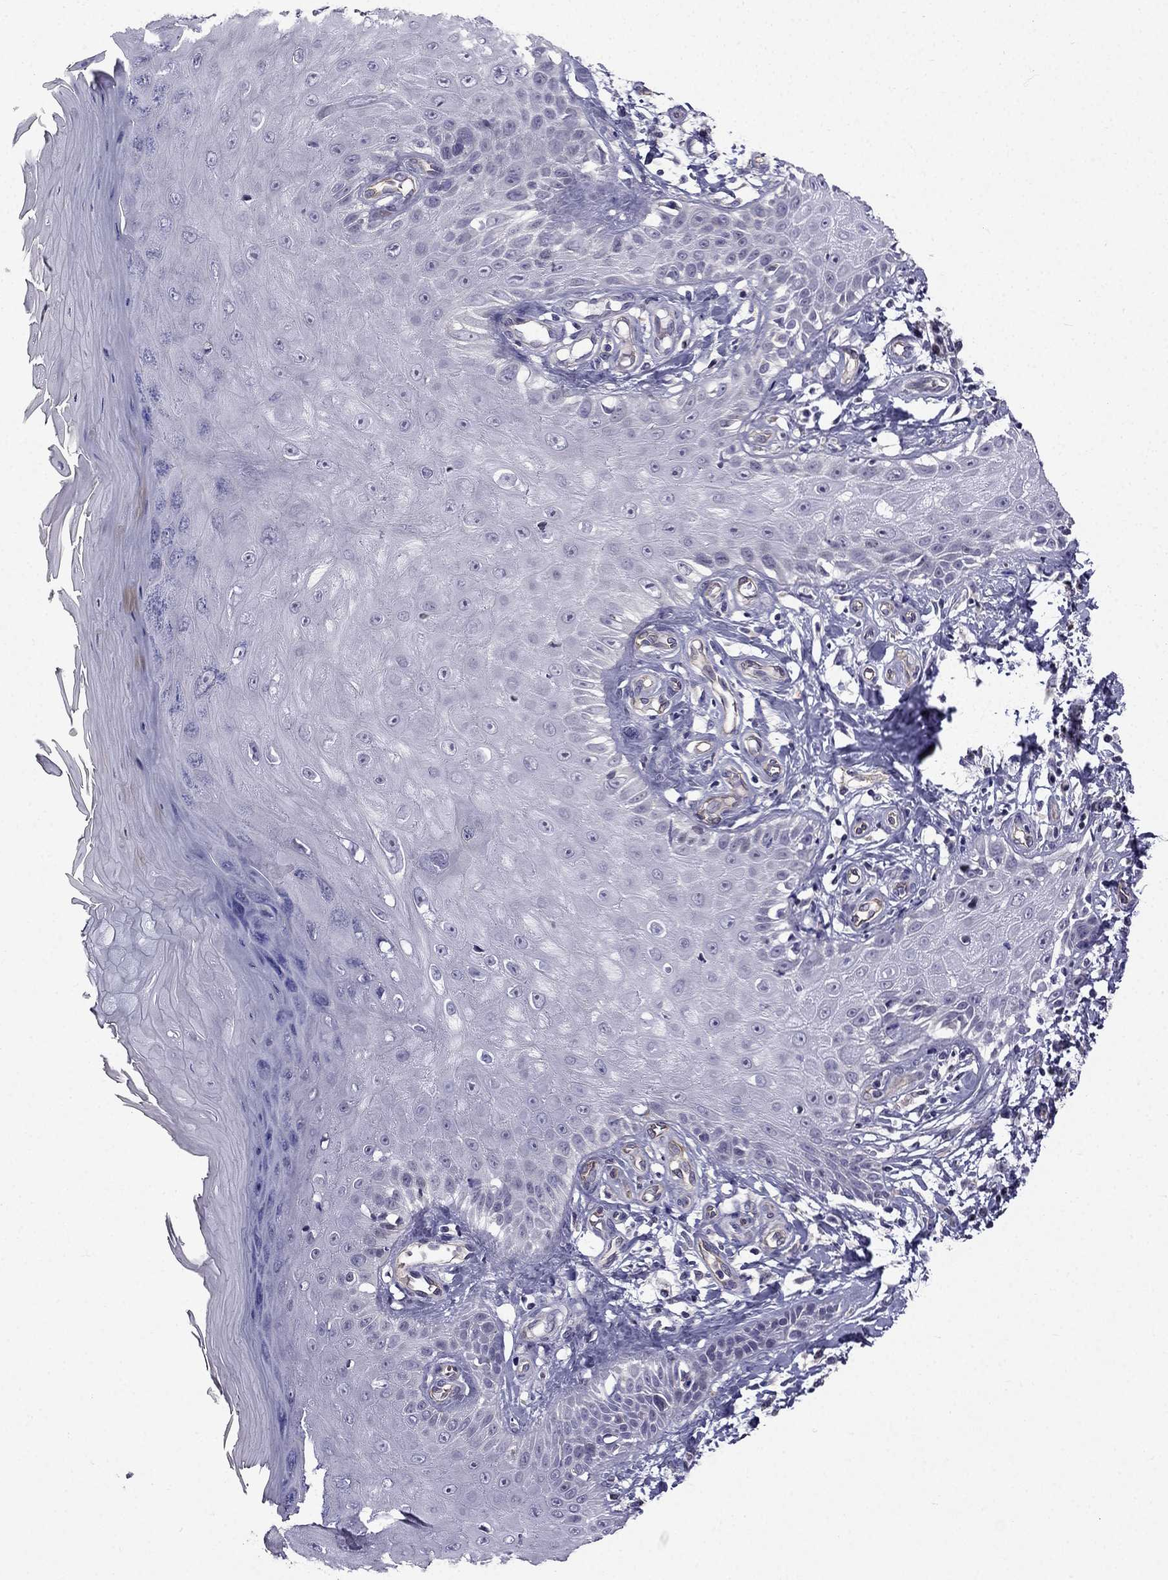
{"staining": {"intensity": "negative", "quantity": "none", "location": "none"}, "tissue": "skin", "cell_type": "Fibroblasts", "image_type": "normal", "snomed": [{"axis": "morphology", "description": "Normal tissue, NOS"}, {"axis": "morphology", "description": "Inflammation, NOS"}, {"axis": "morphology", "description": "Fibrosis, NOS"}, {"axis": "topography", "description": "Skin"}], "caption": "Micrograph shows no significant protein positivity in fibroblasts of unremarkable skin. Nuclei are stained in blue.", "gene": "SLC6A2", "patient": {"sex": "male", "age": 71}}